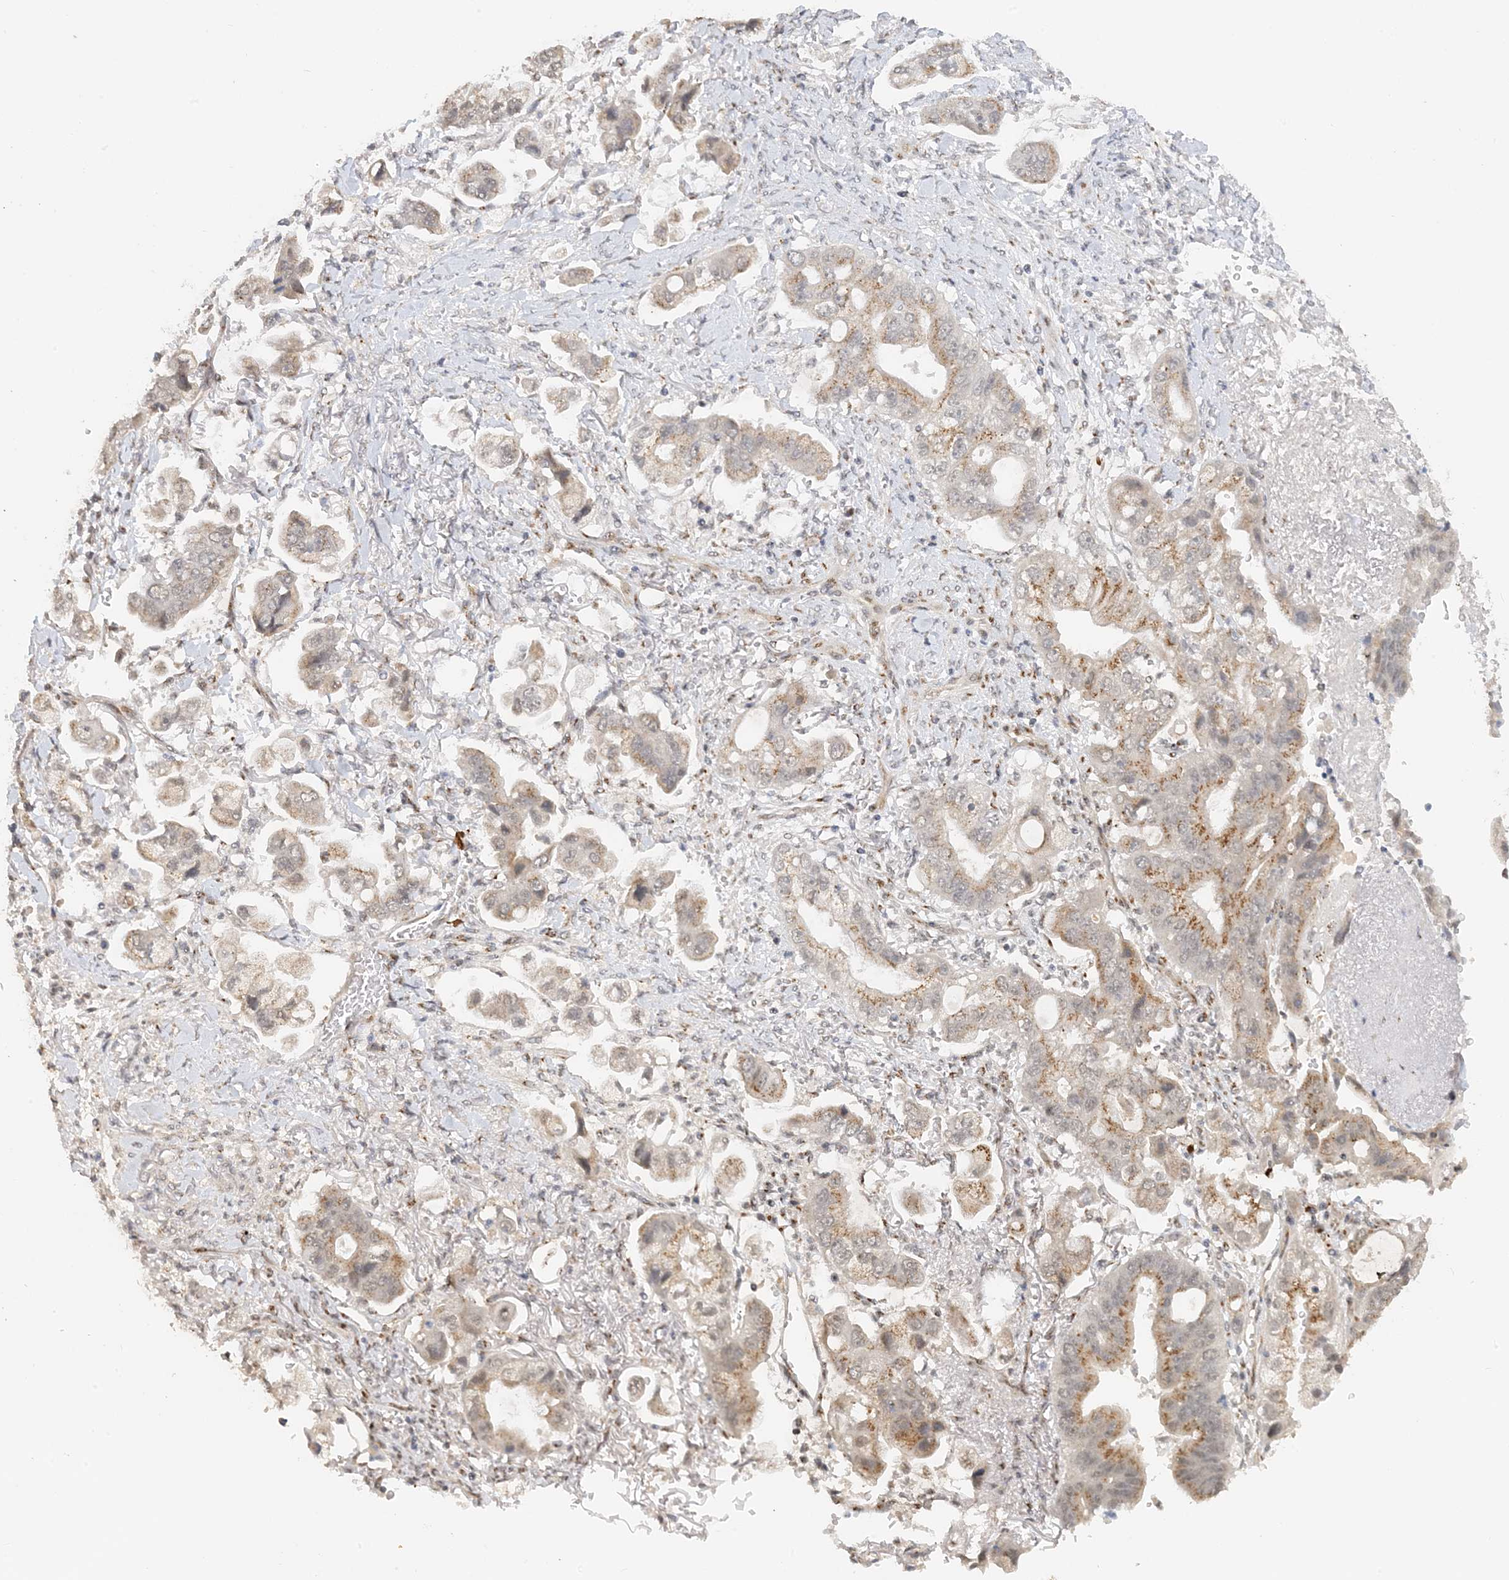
{"staining": {"intensity": "moderate", "quantity": "25%-75%", "location": "cytoplasmic/membranous"}, "tissue": "stomach cancer", "cell_type": "Tumor cells", "image_type": "cancer", "snomed": [{"axis": "morphology", "description": "Adenocarcinoma, NOS"}, {"axis": "topography", "description": "Stomach"}], "caption": "Stomach adenocarcinoma tissue reveals moderate cytoplasmic/membranous staining in about 25%-75% of tumor cells Using DAB (brown) and hematoxylin (blue) stains, captured at high magnification using brightfield microscopy.", "gene": "ZCCHC4", "patient": {"sex": "male", "age": 62}}